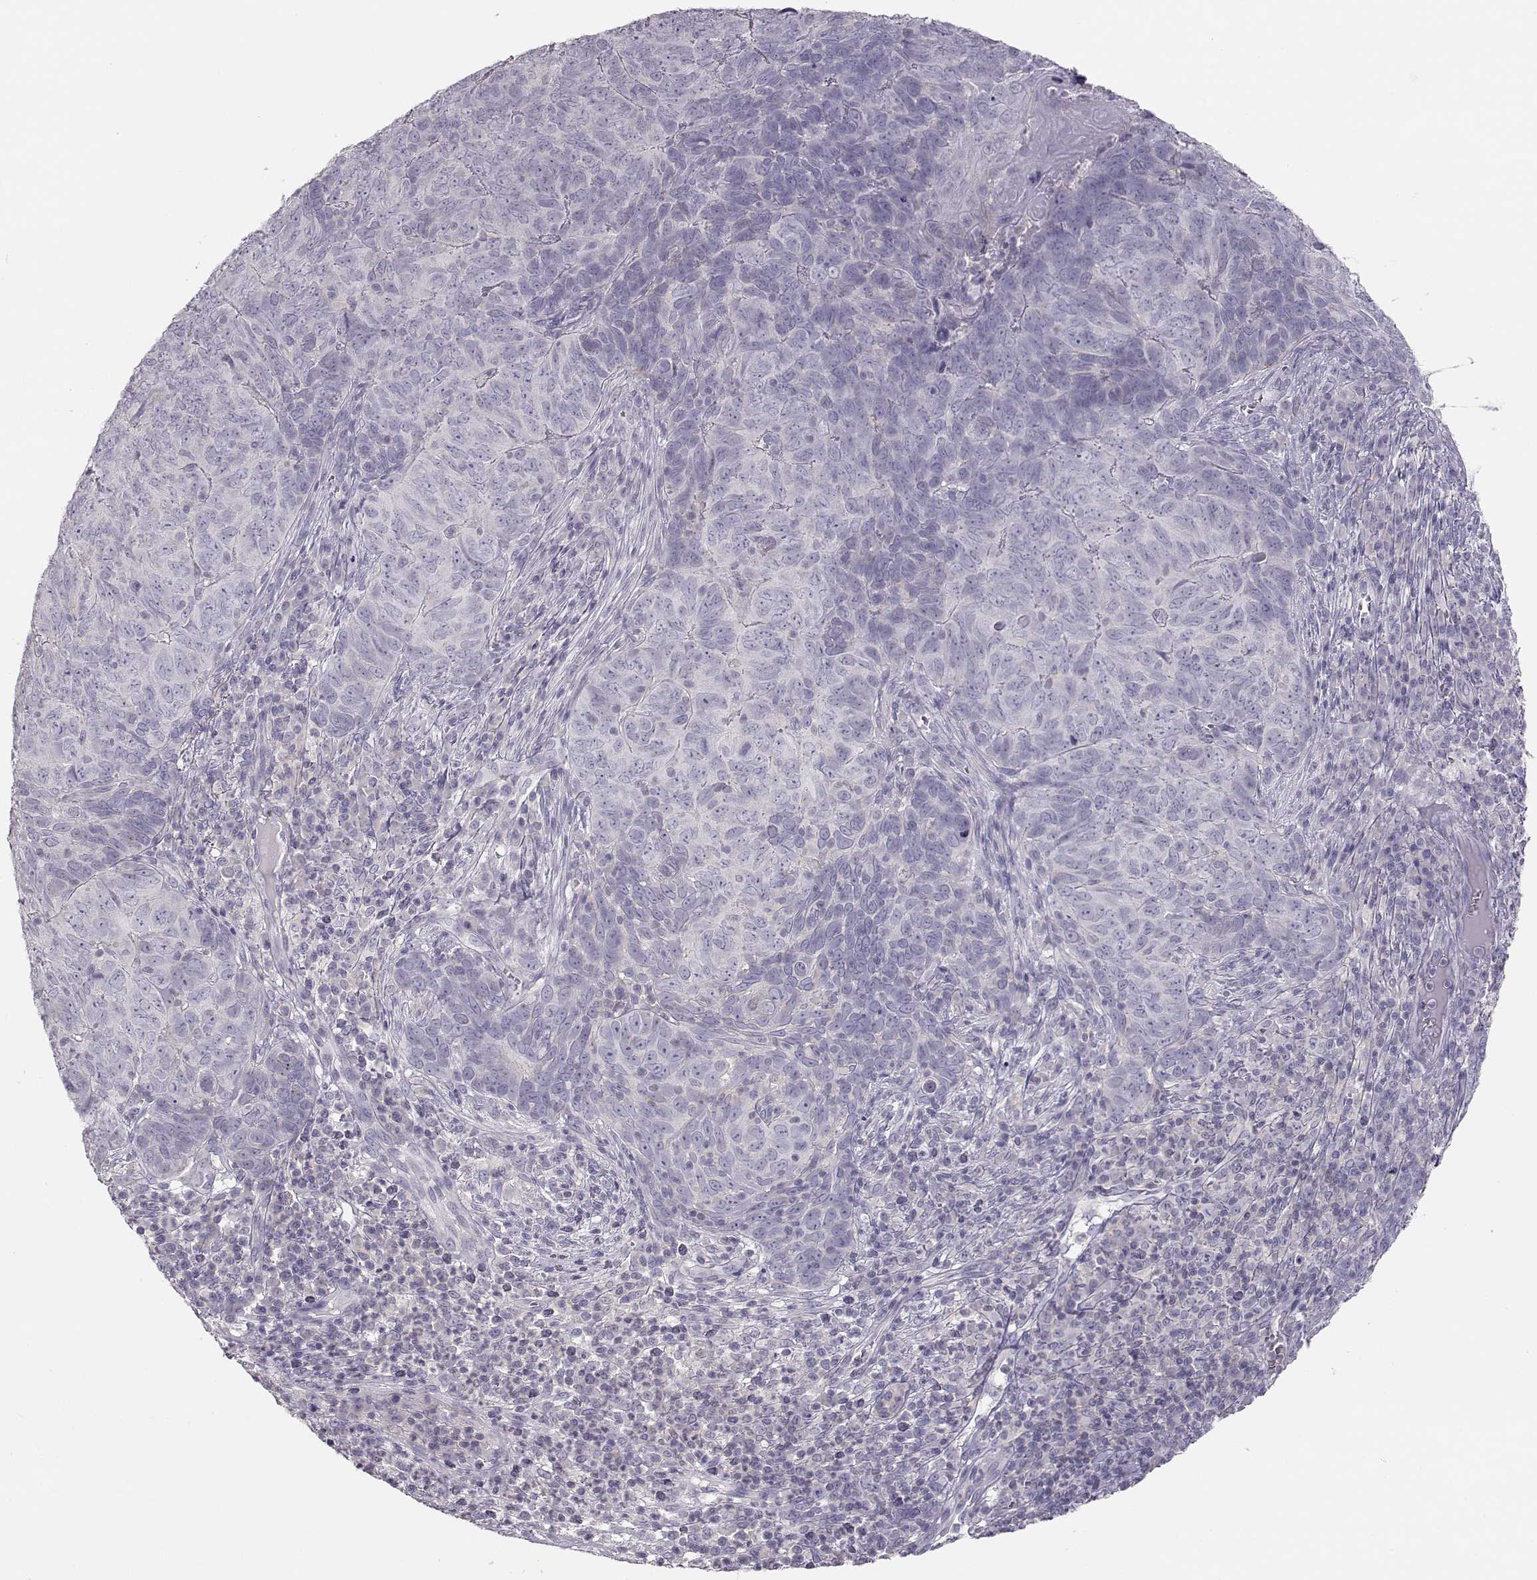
{"staining": {"intensity": "negative", "quantity": "none", "location": "none"}, "tissue": "skin cancer", "cell_type": "Tumor cells", "image_type": "cancer", "snomed": [{"axis": "morphology", "description": "Squamous cell carcinoma, NOS"}, {"axis": "topography", "description": "Skin"}, {"axis": "topography", "description": "Anal"}], "caption": "This photomicrograph is of skin squamous cell carcinoma stained with IHC to label a protein in brown with the nuclei are counter-stained blue. There is no staining in tumor cells.", "gene": "LEPR", "patient": {"sex": "female", "age": 51}}